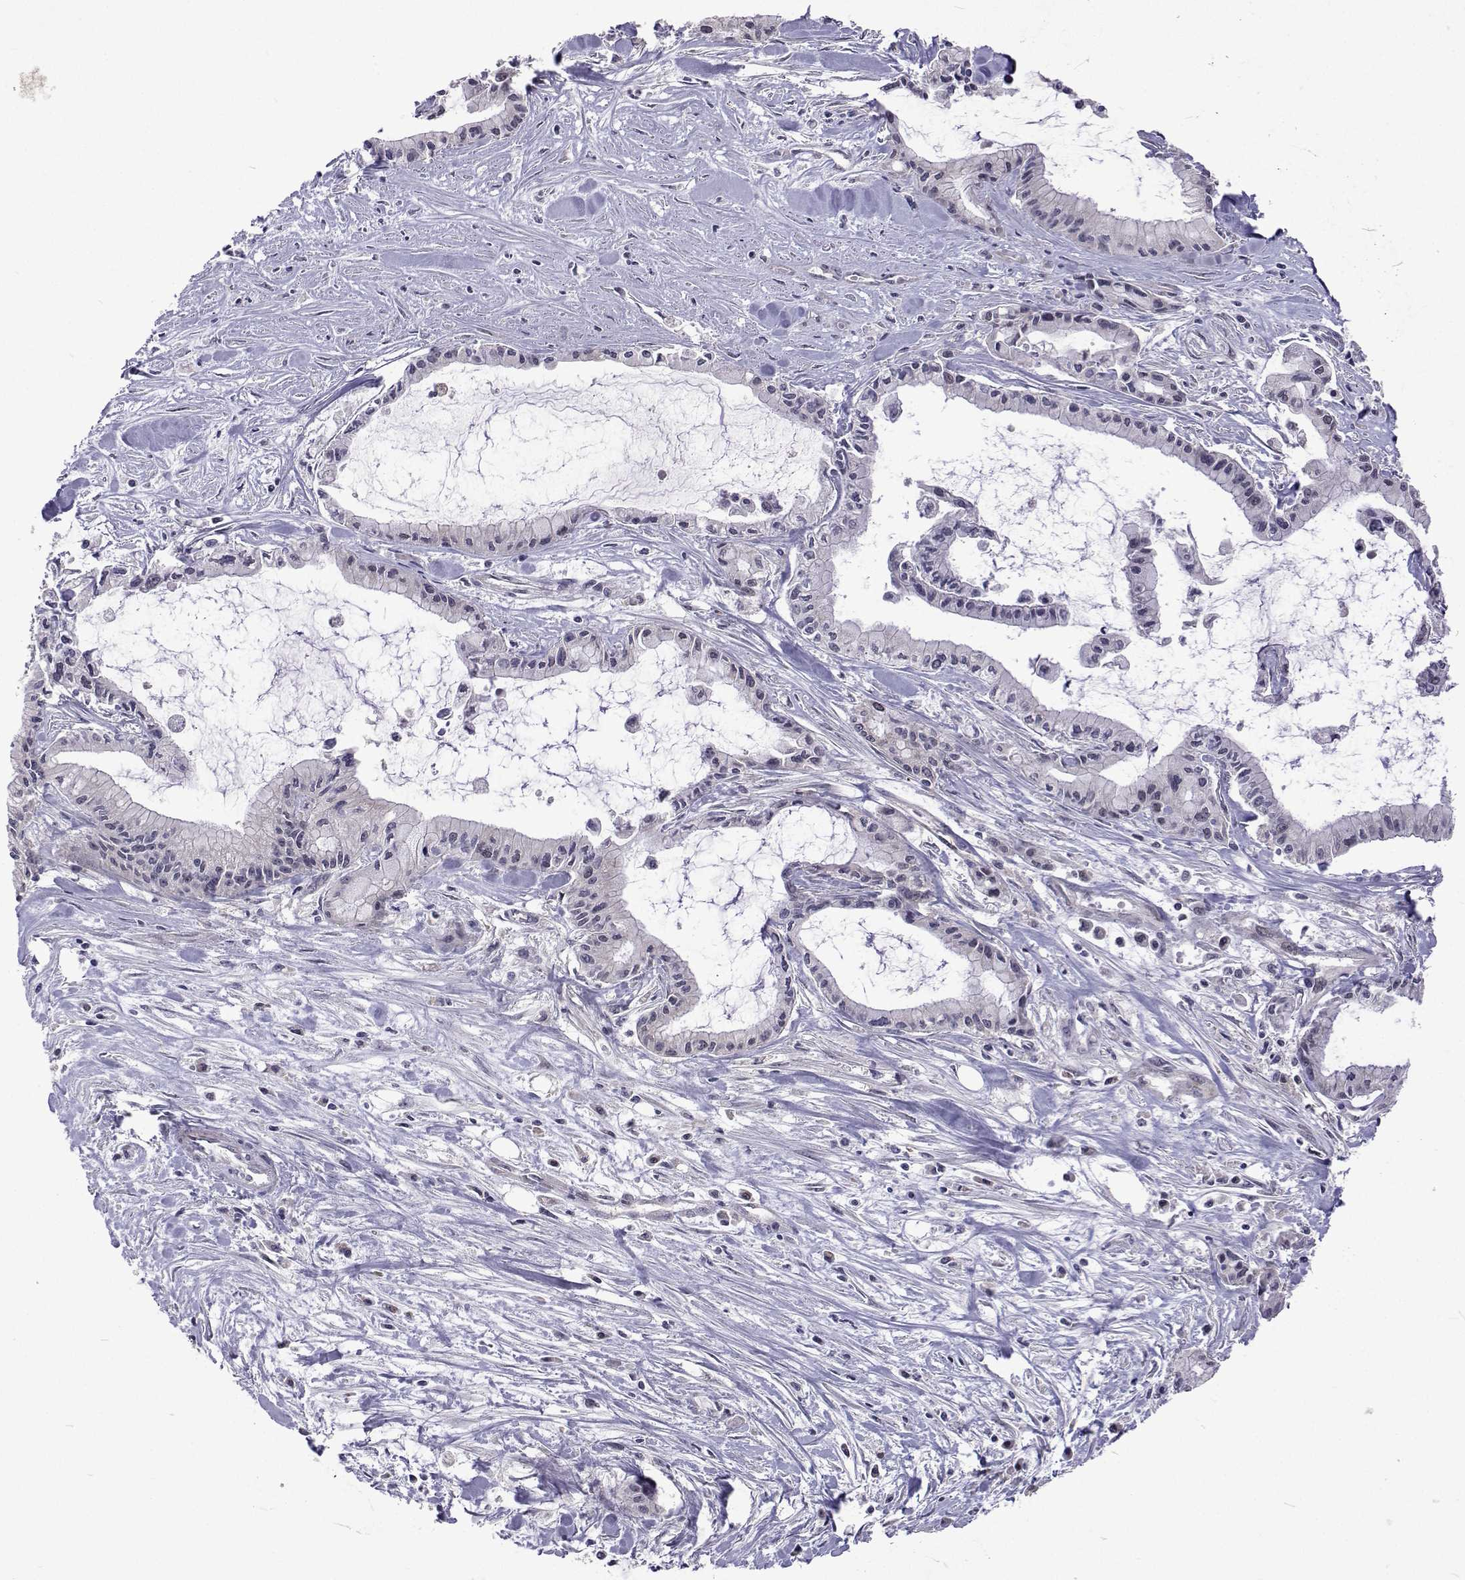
{"staining": {"intensity": "negative", "quantity": "none", "location": "none"}, "tissue": "pancreatic cancer", "cell_type": "Tumor cells", "image_type": "cancer", "snomed": [{"axis": "morphology", "description": "Adenocarcinoma, NOS"}, {"axis": "topography", "description": "Pancreas"}], "caption": "Immunohistochemical staining of pancreatic cancer (adenocarcinoma) demonstrates no significant expression in tumor cells.", "gene": "DHTKD1", "patient": {"sex": "male", "age": 48}}